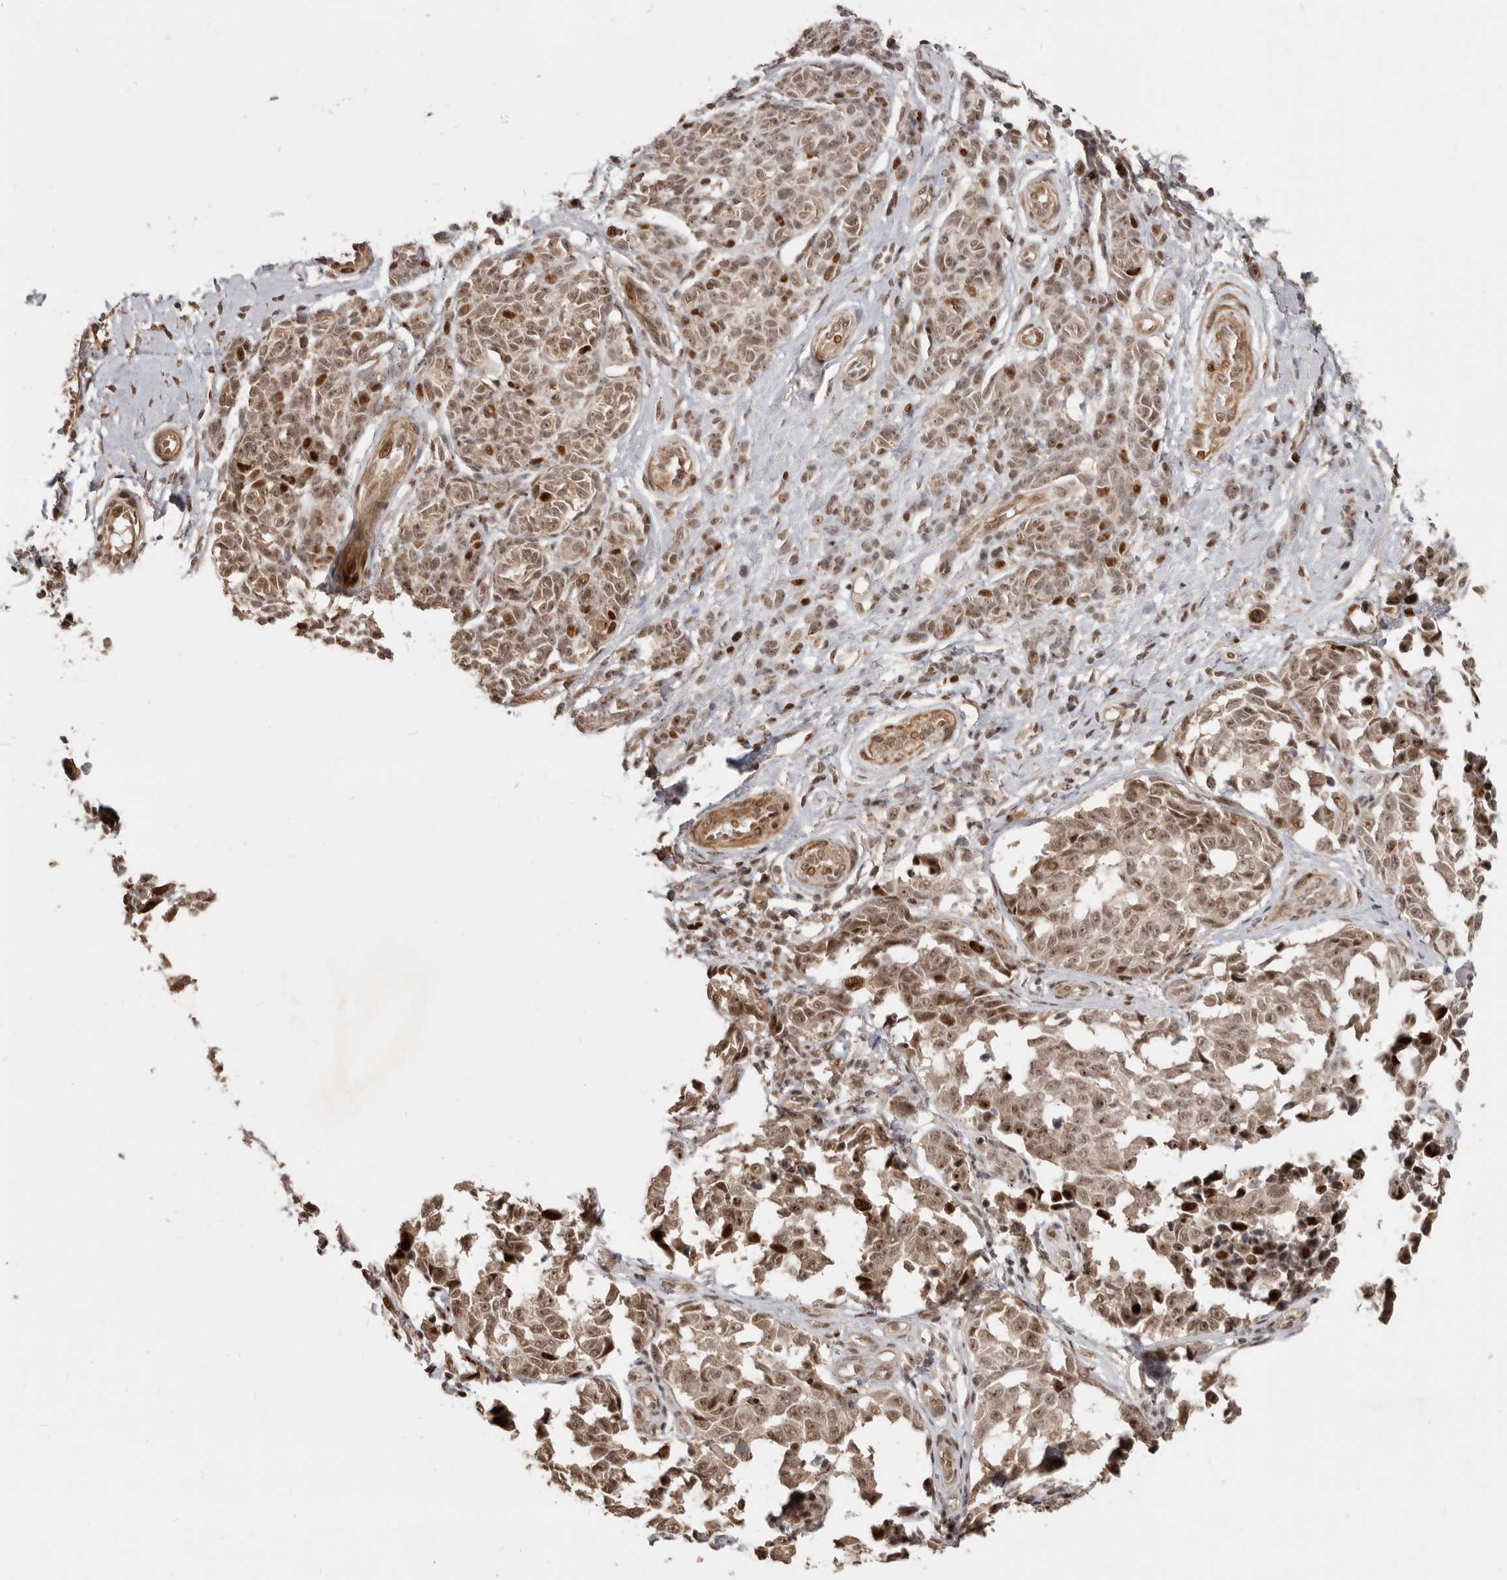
{"staining": {"intensity": "moderate", "quantity": ">75%", "location": "nuclear"}, "tissue": "melanoma", "cell_type": "Tumor cells", "image_type": "cancer", "snomed": [{"axis": "morphology", "description": "Malignant melanoma, NOS"}, {"axis": "topography", "description": "Skin"}], "caption": "Protein staining shows moderate nuclear positivity in approximately >75% of tumor cells in malignant melanoma.", "gene": "GPBP1L1", "patient": {"sex": "female", "age": 64}}